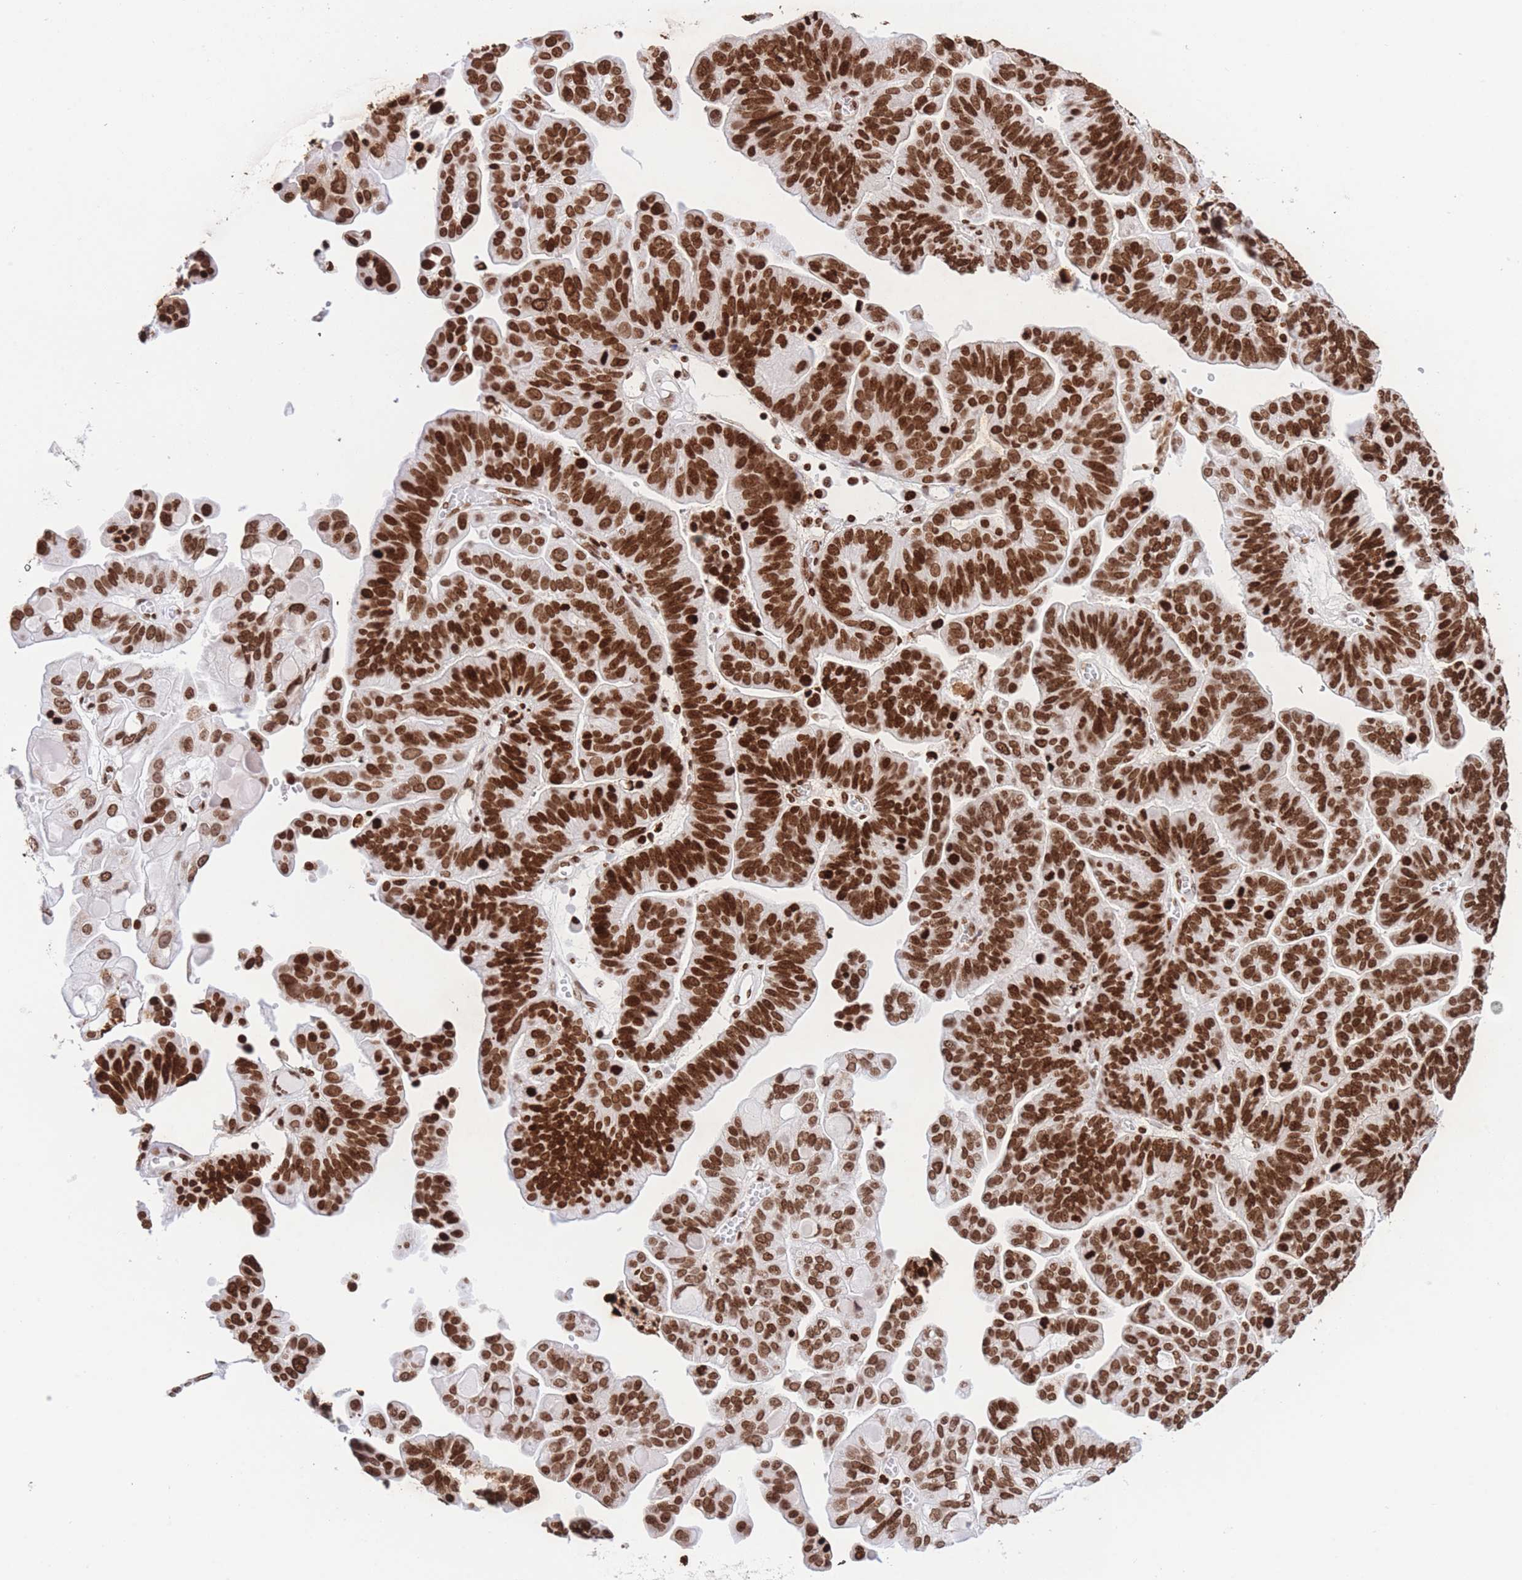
{"staining": {"intensity": "strong", "quantity": ">75%", "location": "nuclear"}, "tissue": "ovarian cancer", "cell_type": "Tumor cells", "image_type": "cancer", "snomed": [{"axis": "morphology", "description": "Cystadenocarcinoma, serous, NOS"}, {"axis": "topography", "description": "Ovary"}], "caption": "Immunohistochemistry (IHC) photomicrograph of serous cystadenocarcinoma (ovarian) stained for a protein (brown), which demonstrates high levels of strong nuclear expression in about >75% of tumor cells.", "gene": "H2BC11", "patient": {"sex": "female", "age": 56}}